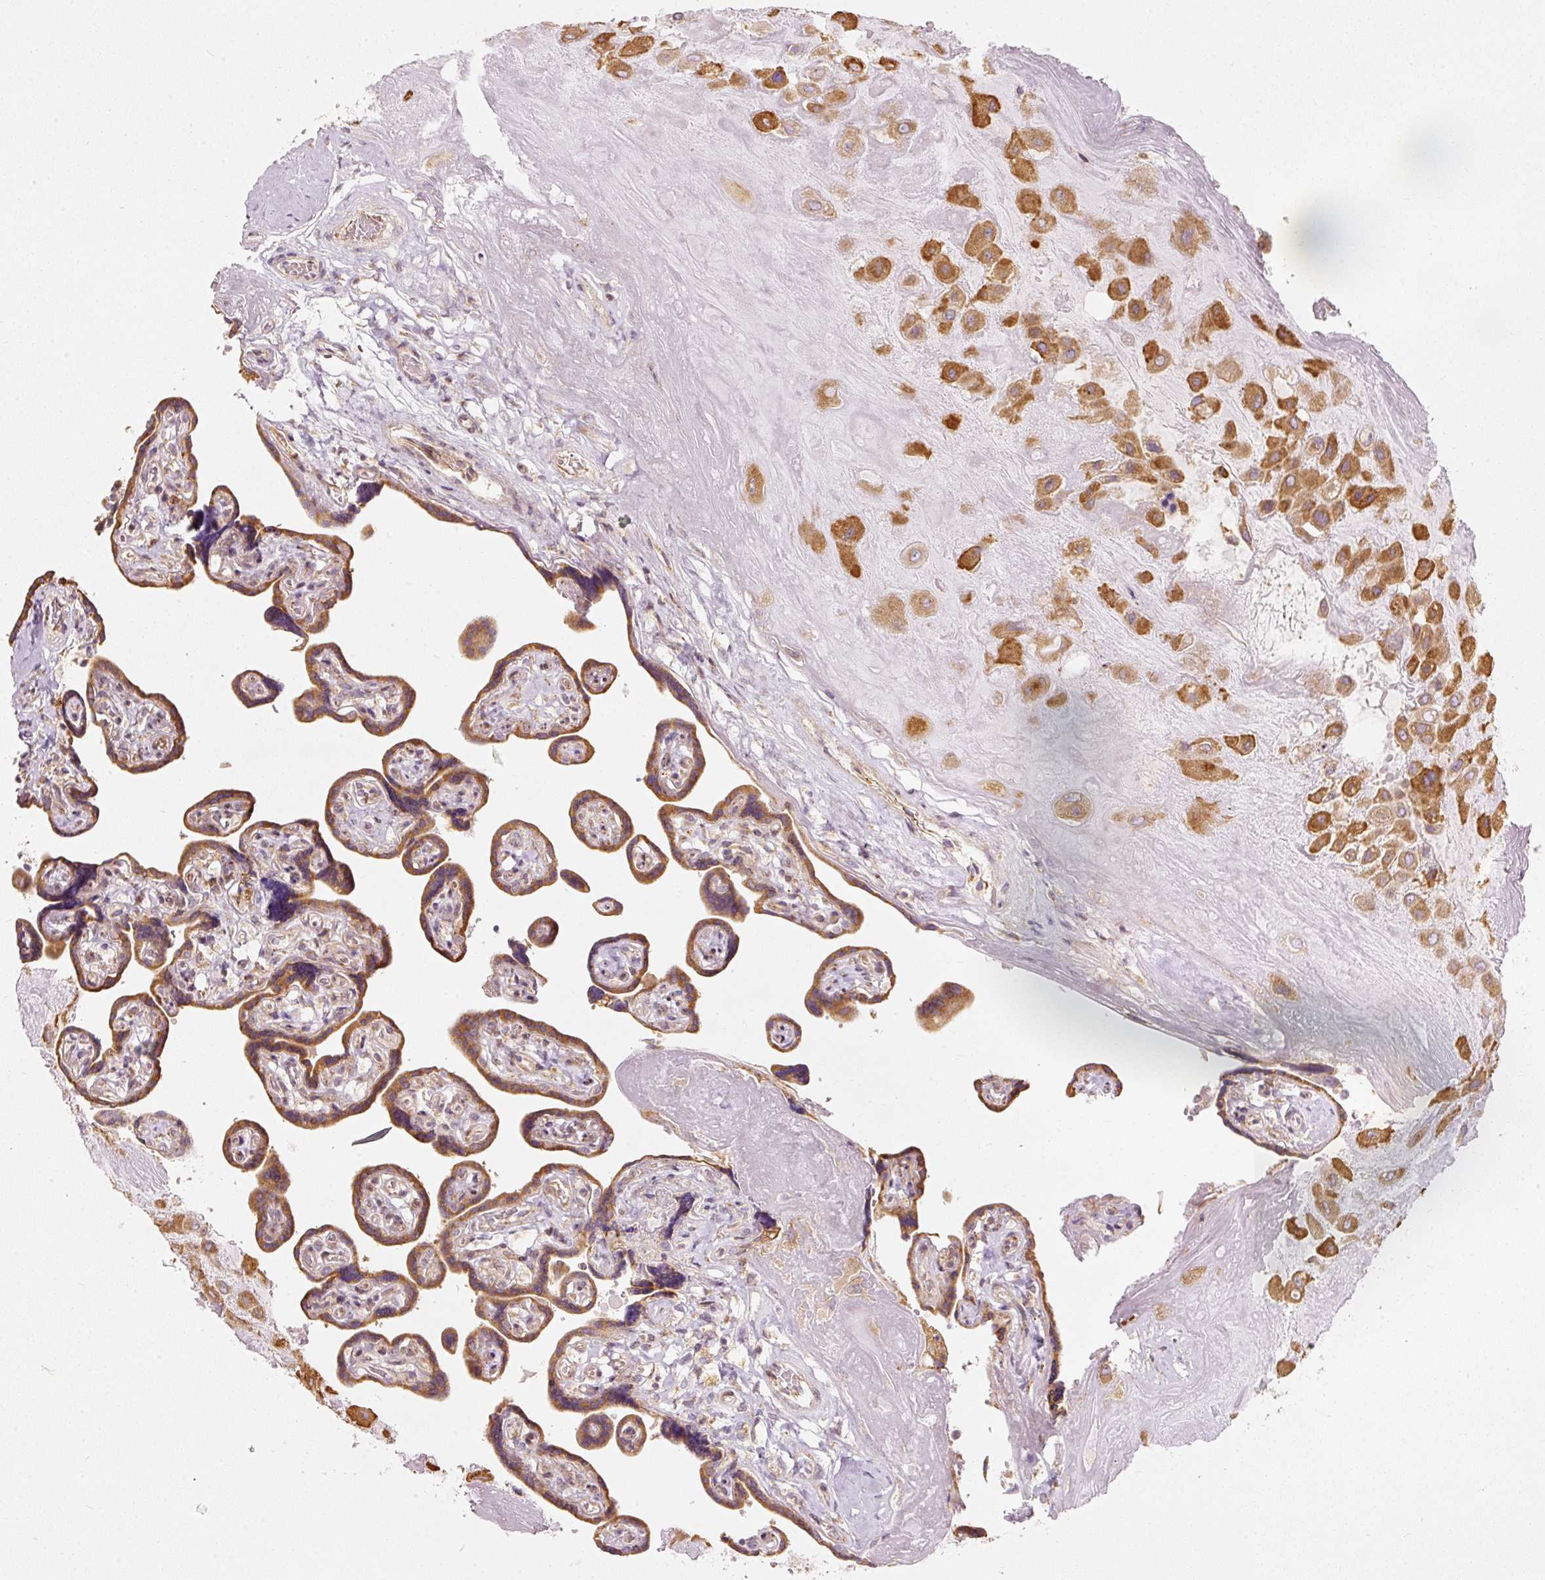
{"staining": {"intensity": "moderate", "quantity": ">75%", "location": "cytoplasmic/membranous"}, "tissue": "placenta", "cell_type": "Decidual cells", "image_type": "normal", "snomed": [{"axis": "morphology", "description": "Normal tissue, NOS"}, {"axis": "topography", "description": "Placenta"}], "caption": "Decidual cells show moderate cytoplasmic/membranous staining in about >75% of cells in benign placenta. The staining is performed using DAB brown chromogen to label protein expression. The nuclei are counter-stained blue using hematoxylin.", "gene": "SNAPC5", "patient": {"sex": "female", "age": 32}}